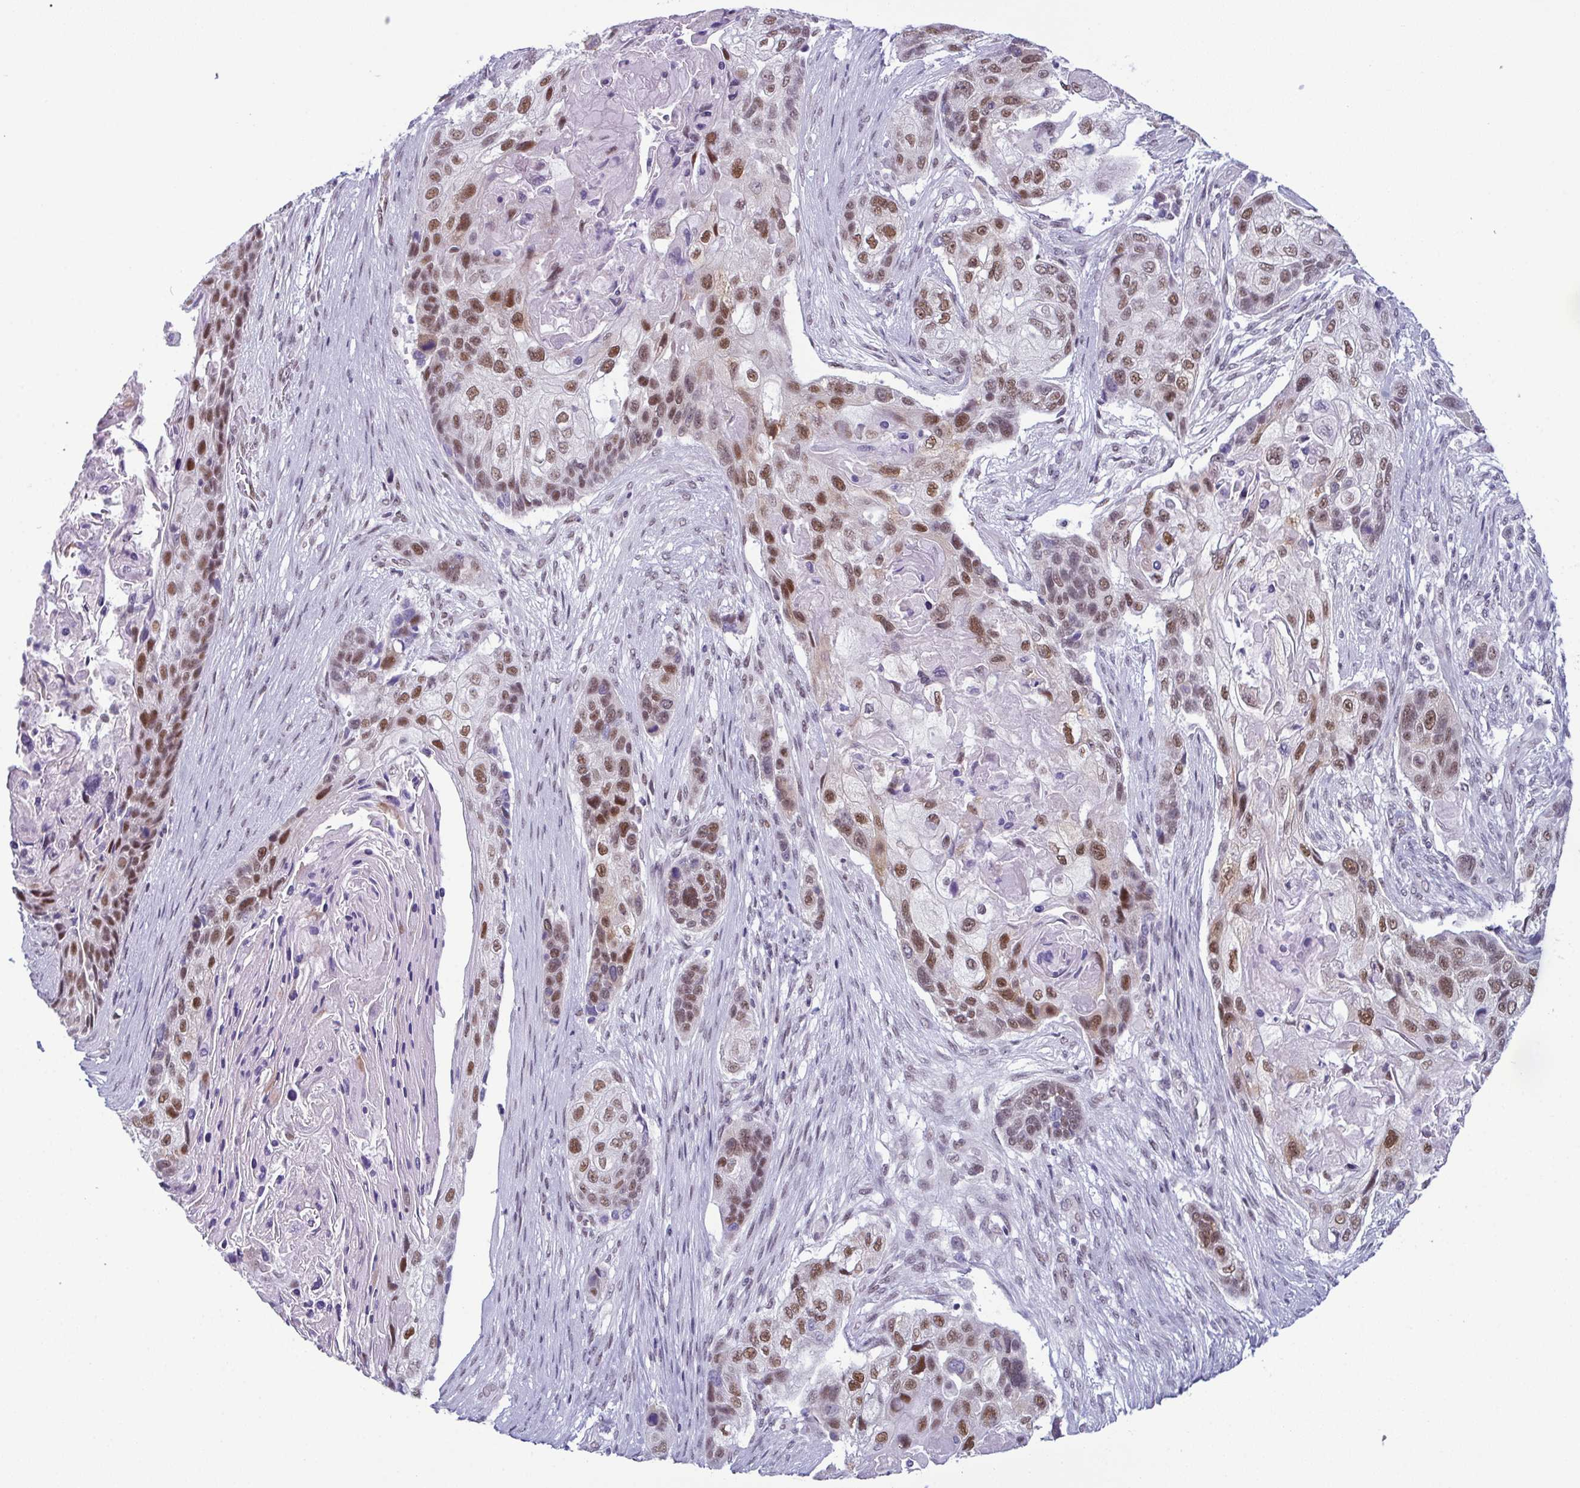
{"staining": {"intensity": "moderate", "quantity": "25%-75%", "location": "nuclear"}, "tissue": "lung cancer", "cell_type": "Tumor cells", "image_type": "cancer", "snomed": [{"axis": "morphology", "description": "Squamous cell carcinoma, NOS"}, {"axis": "topography", "description": "Lung"}], "caption": "Lung cancer stained with a brown dye exhibits moderate nuclear positive staining in approximately 25%-75% of tumor cells.", "gene": "RBM7", "patient": {"sex": "male", "age": 69}}